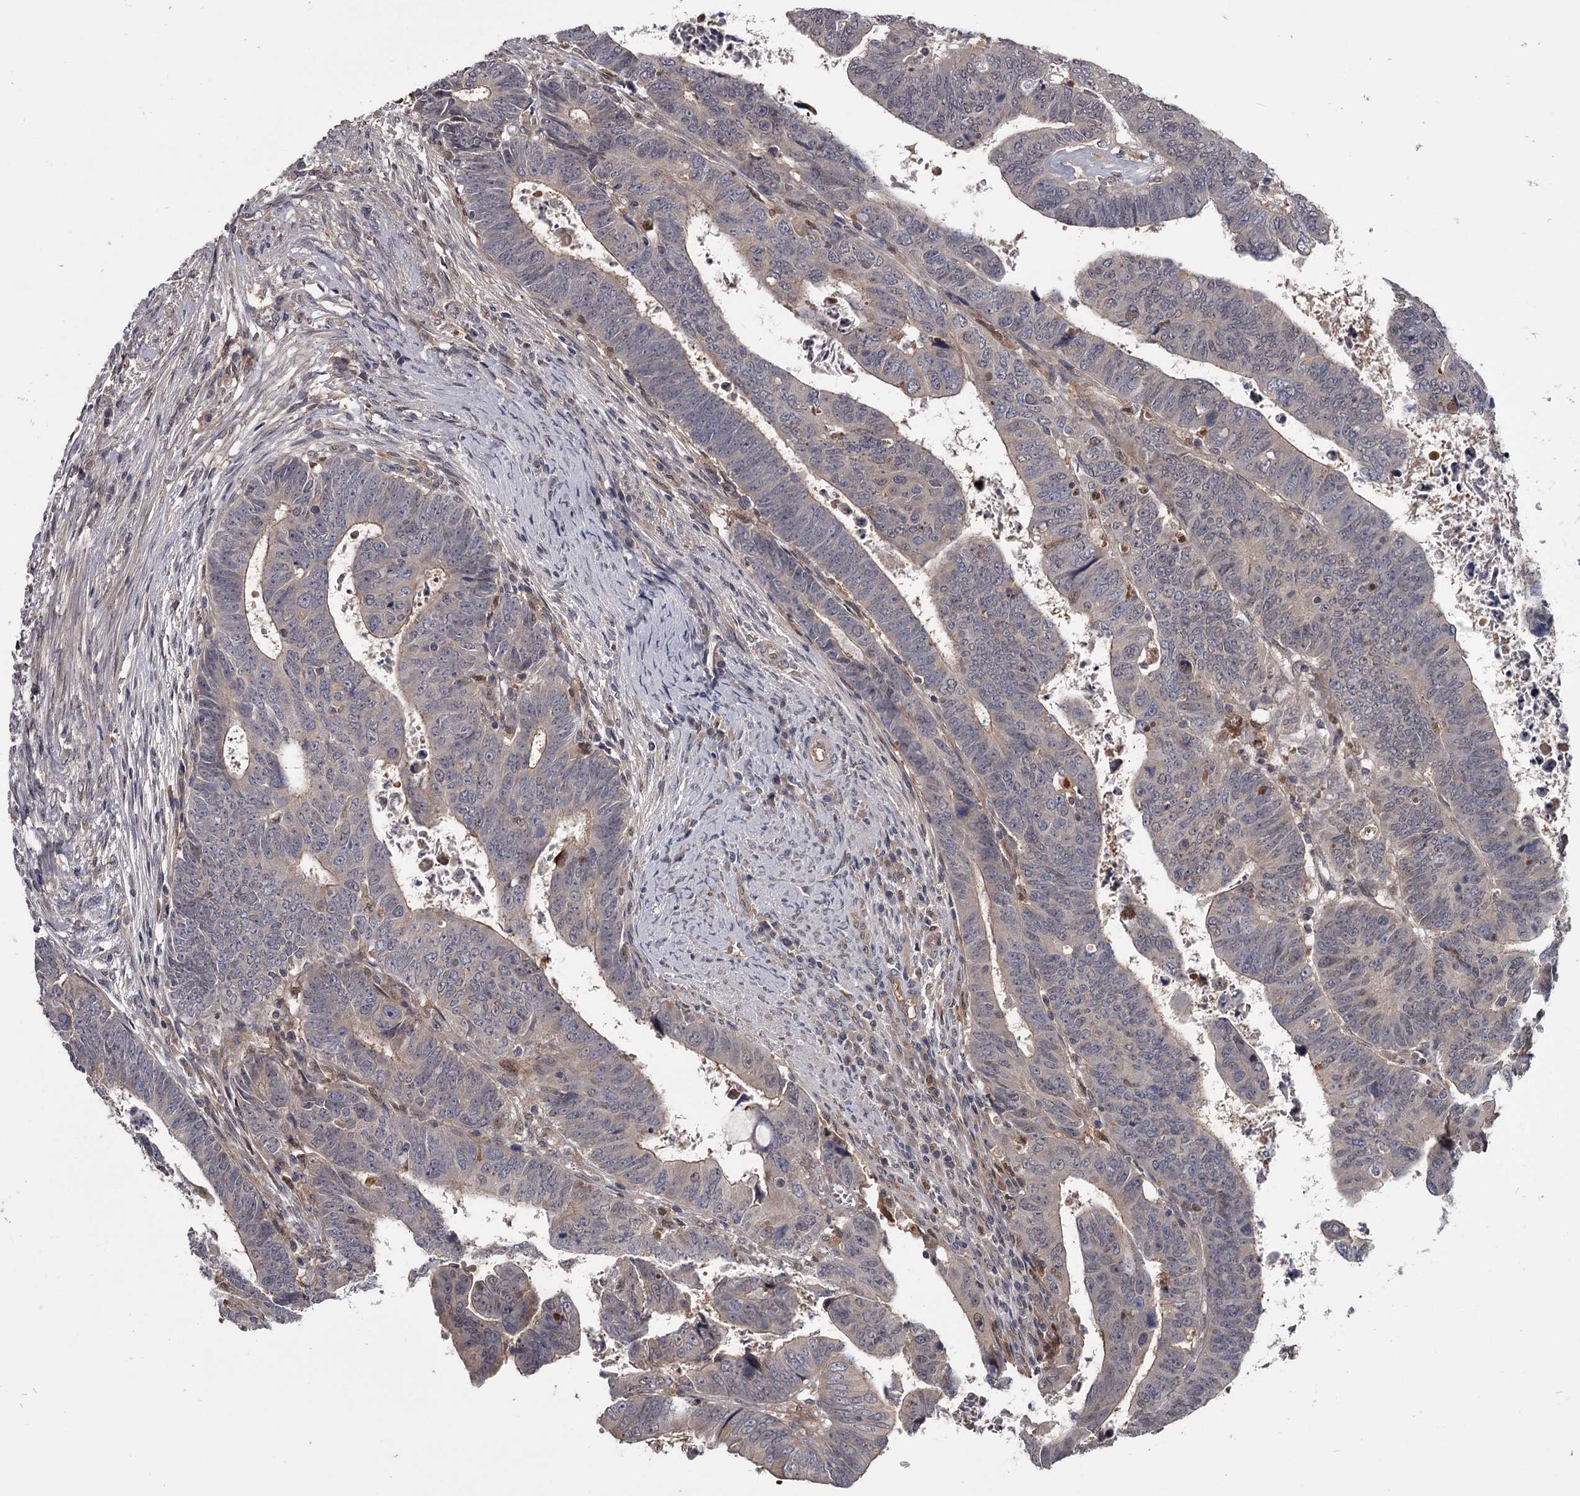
{"staining": {"intensity": "weak", "quantity": "<25%", "location": "cytoplasmic/membranous"}, "tissue": "colorectal cancer", "cell_type": "Tumor cells", "image_type": "cancer", "snomed": [{"axis": "morphology", "description": "Normal tissue, NOS"}, {"axis": "morphology", "description": "Adenocarcinoma, NOS"}, {"axis": "topography", "description": "Rectum"}], "caption": "A histopathology image of colorectal adenocarcinoma stained for a protein demonstrates no brown staining in tumor cells.", "gene": "DAO", "patient": {"sex": "female", "age": 65}}